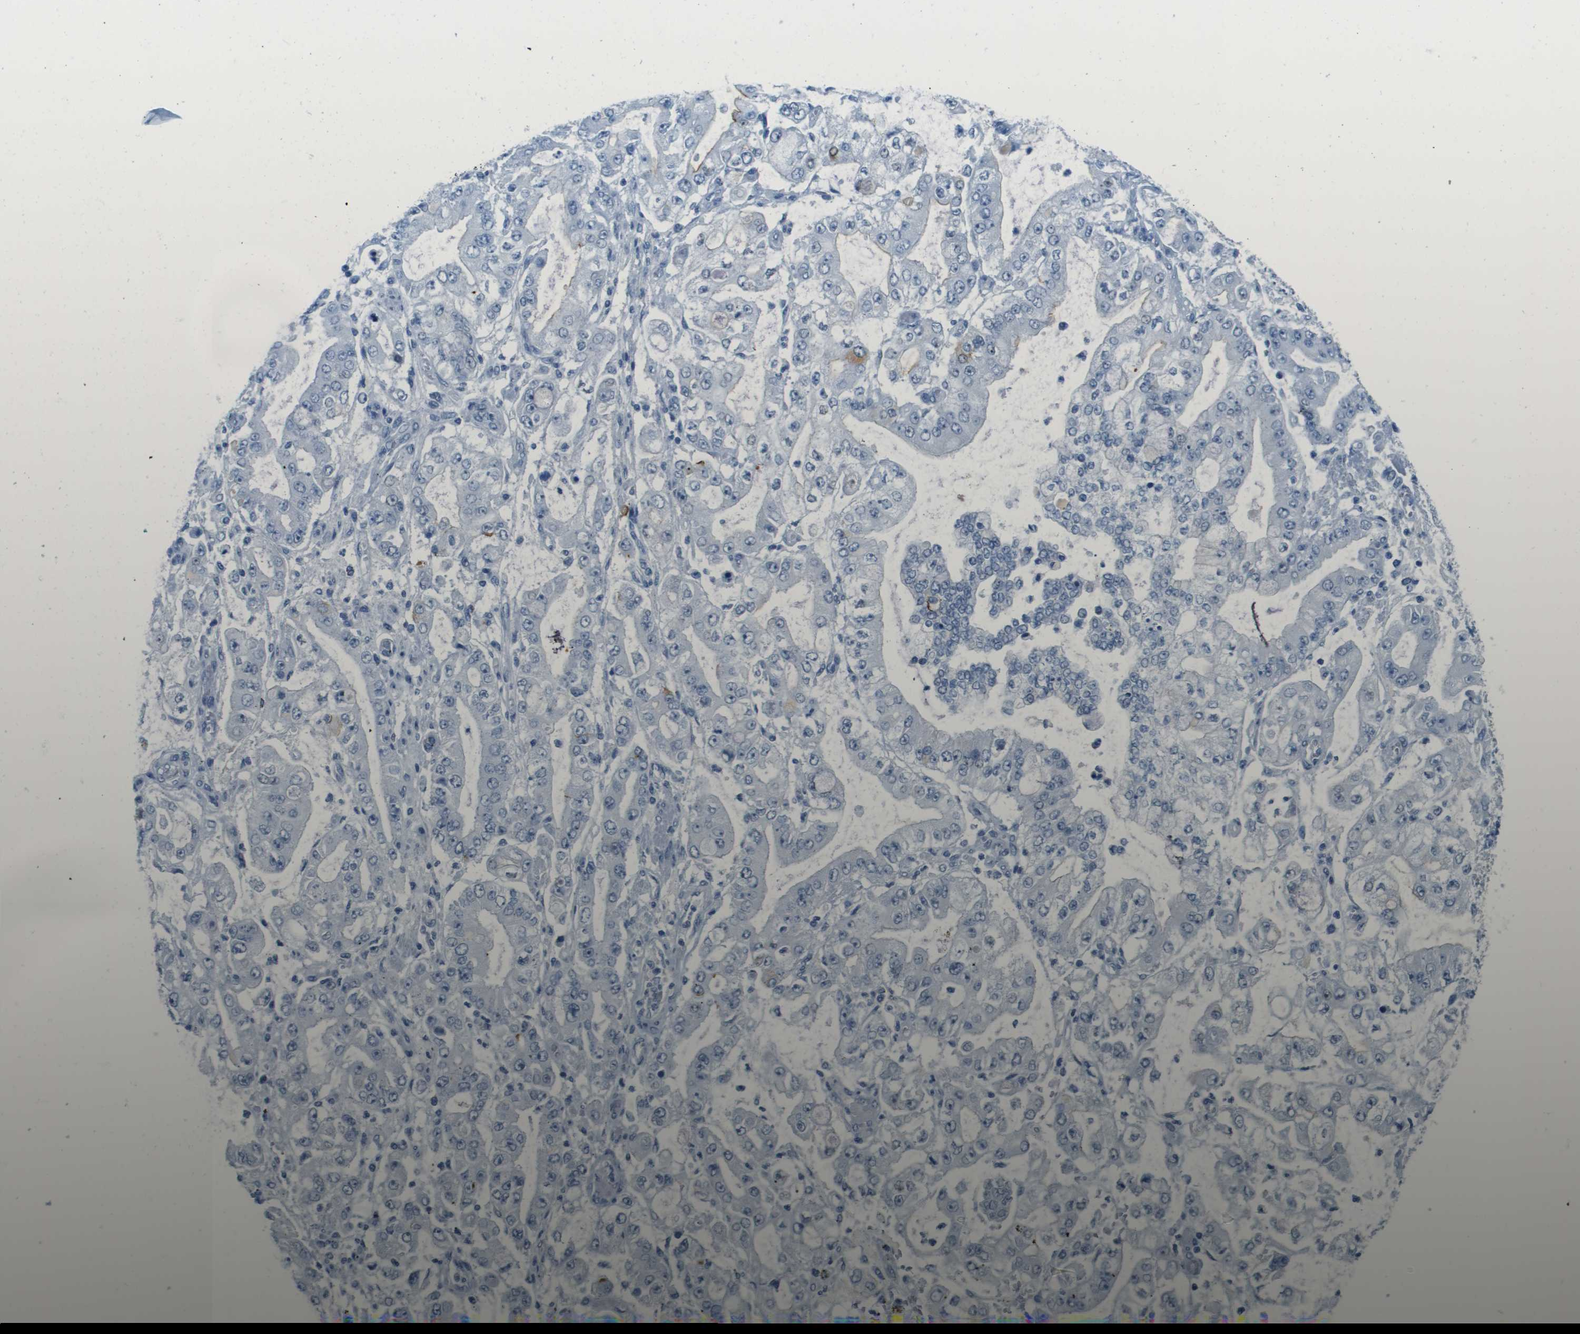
{"staining": {"intensity": "negative", "quantity": "none", "location": "none"}, "tissue": "stomach cancer", "cell_type": "Tumor cells", "image_type": "cancer", "snomed": [{"axis": "morphology", "description": "Adenocarcinoma, NOS"}, {"axis": "topography", "description": "Stomach"}], "caption": "This is an immunohistochemistry (IHC) micrograph of adenocarcinoma (stomach). There is no positivity in tumor cells.", "gene": "CDHR2", "patient": {"sex": "male", "age": 76}}